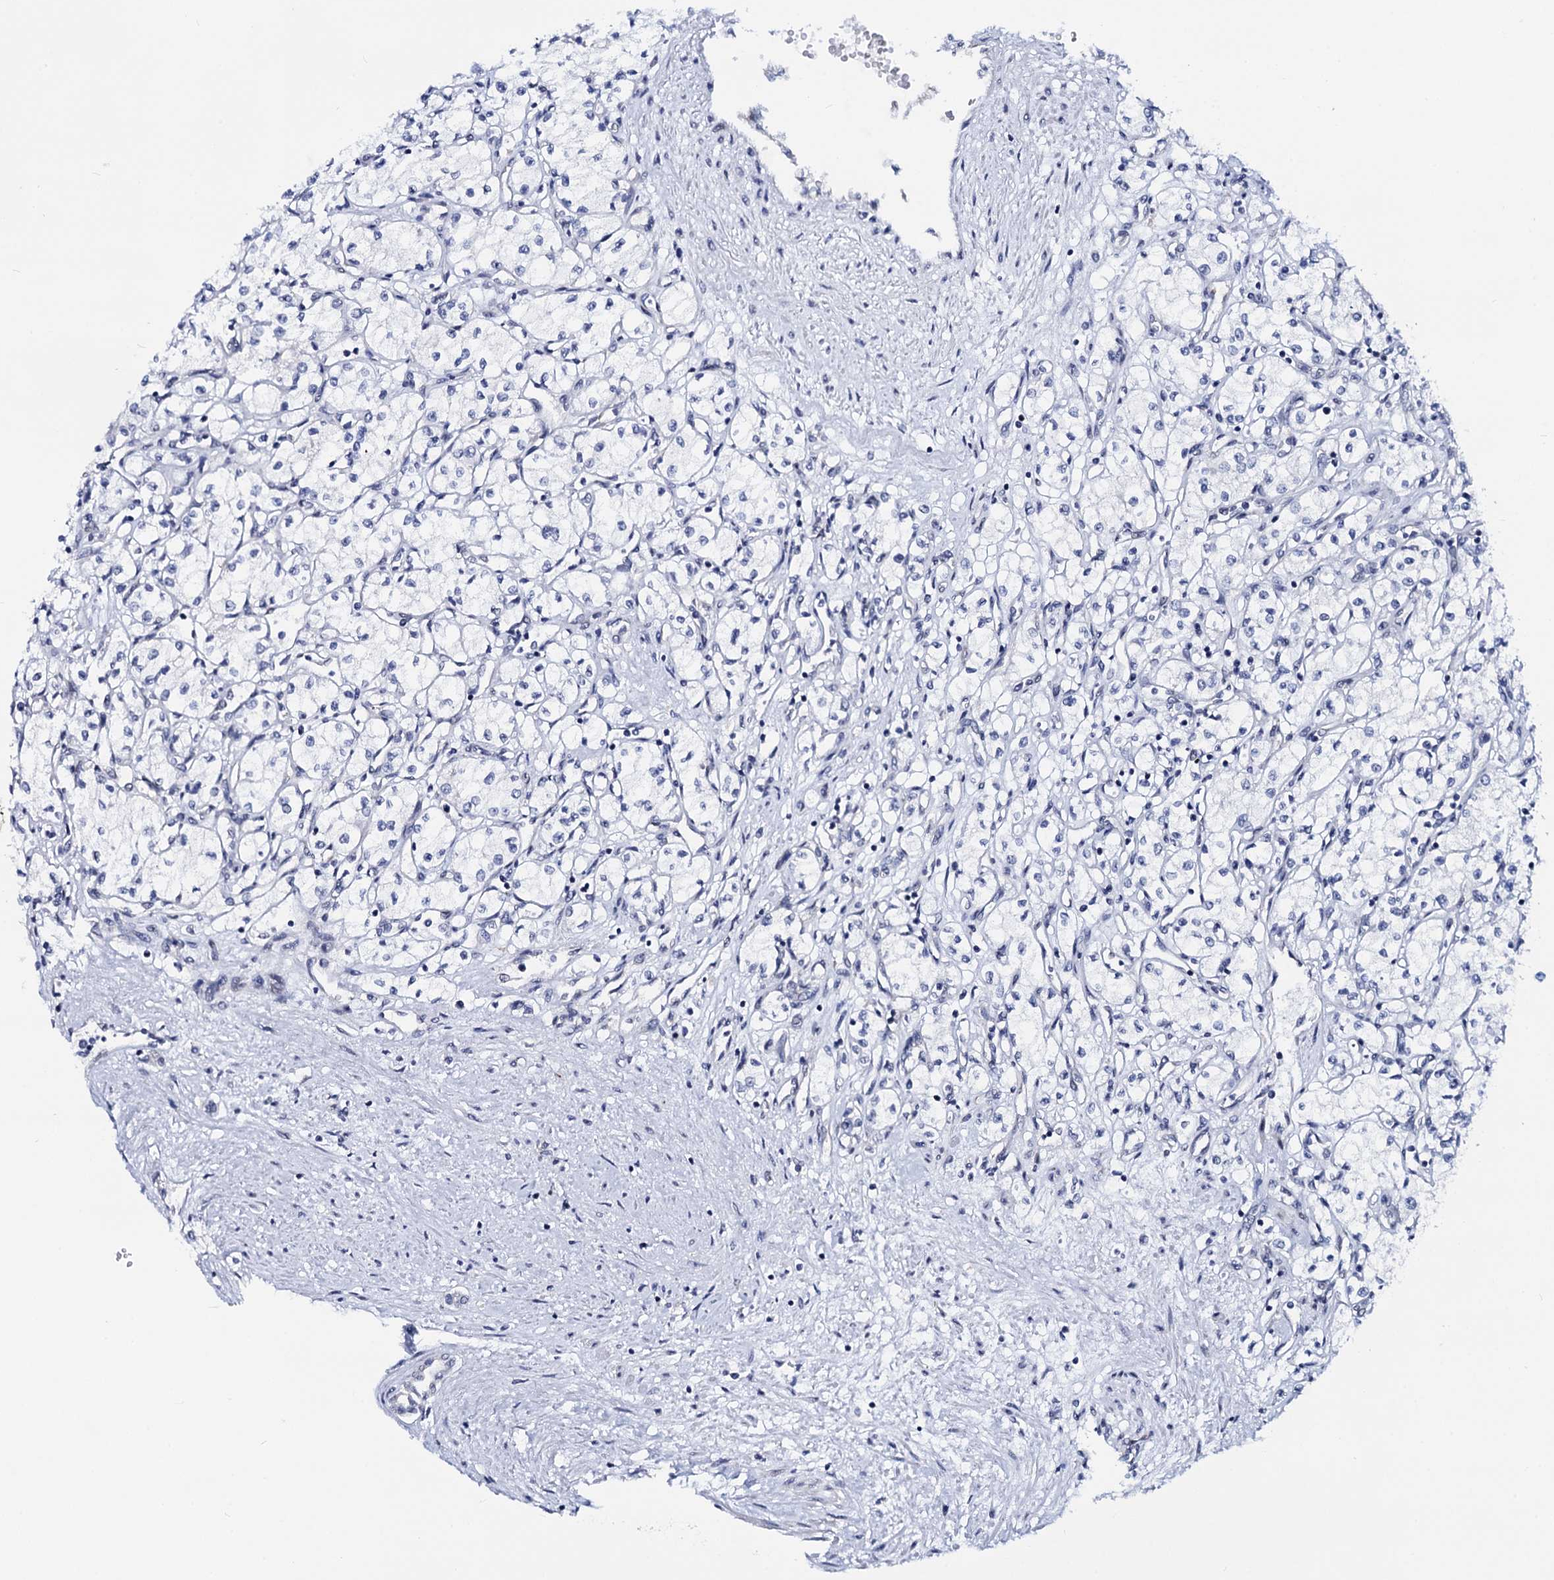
{"staining": {"intensity": "negative", "quantity": "none", "location": "none"}, "tissue": "renal cancer", "cell_type": "Tumor cells", "image_type": "cancer", "snomed": [{"axis": "morphology", "description": "Adenocarcinoma, NOS"}, {"axis": "topography", "description": "Kidney"}], "caption": "Tumor cells are negative for brown protein staining in renal cancer. (DAB IHC visualized using brightfield microscopy, high magnification).", "gene": "C16orf87", "patient": {"sex": "male", "age": 59}}